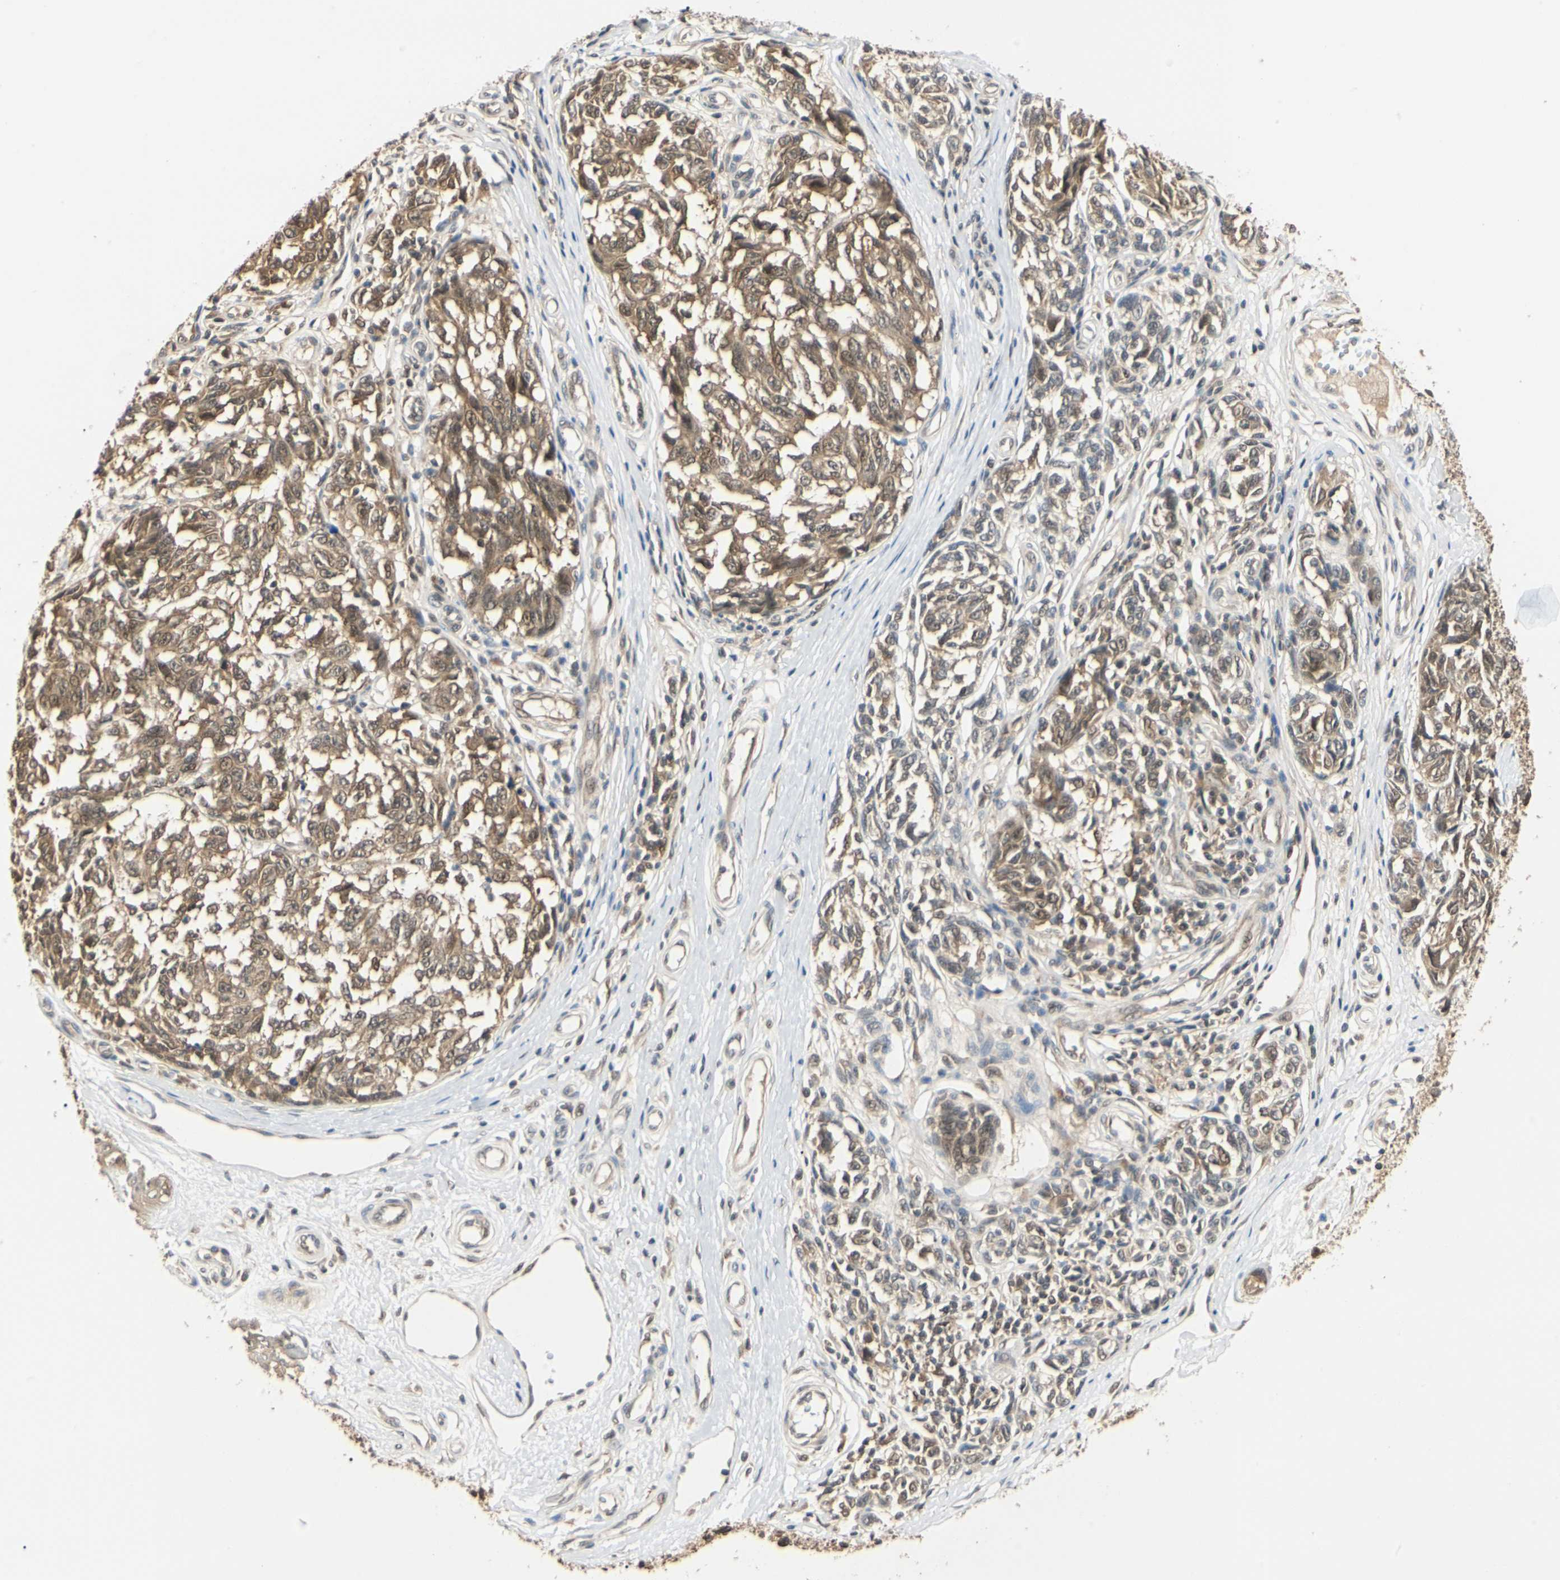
{"staining": {"intensity": "moderate", "quantity": ">75%", "location": "cytoplasmic/membranous,nuclear"}, "tissue": "melanoma", "cell_type": "Tumor cells", "image_type": "cancer", "snomed": [{"axis": "morphology", "description": "Malignant melanoma, NOS"}, {"axis": "topography", "description": "Skin"}], "caption": "Human malignant melanoma stained with a brown dye reveals moderate cytoplasmic/membranous and nuclear positive expression in about >75% of tumor cells.", "gene": "UBE2Z", "patient": {"sex": "female", "age": 64}}